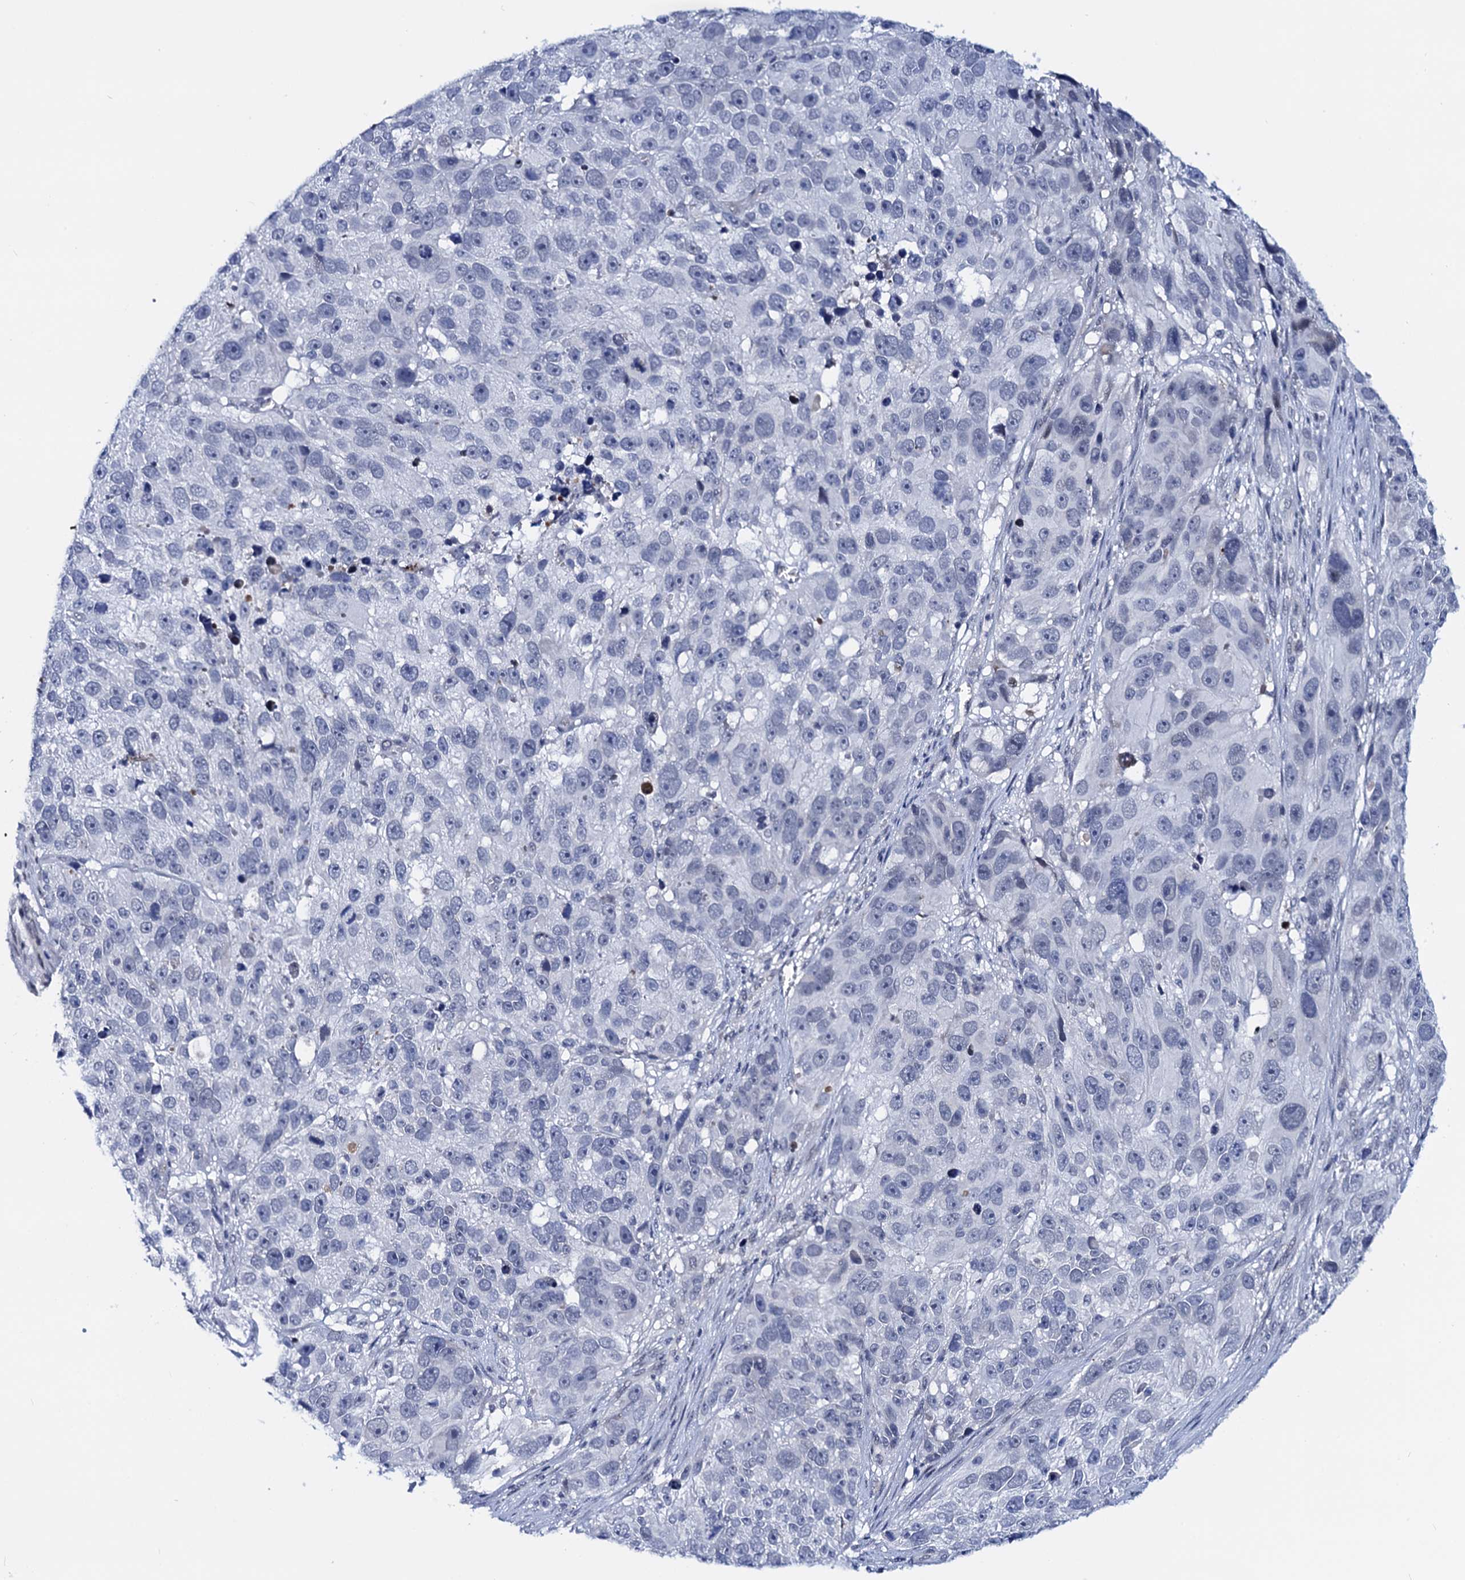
{"staining": {"intensity": "negative", "quantity": "none", "location": "none"}, "tissue": "melanoma", "cell_type": "Tumor cells", "image_type": "cancer", "snomed": [{"axis": "morphology", "description": "Malignant melanoma, NOS"}, {"axis": "topography", "description": "Skin"}], "caption": "Tumor cells show no significant protein expression in malignant melanoma.", "gene": "C16orf87", "patient": {"sex": "male", "age": 84}}